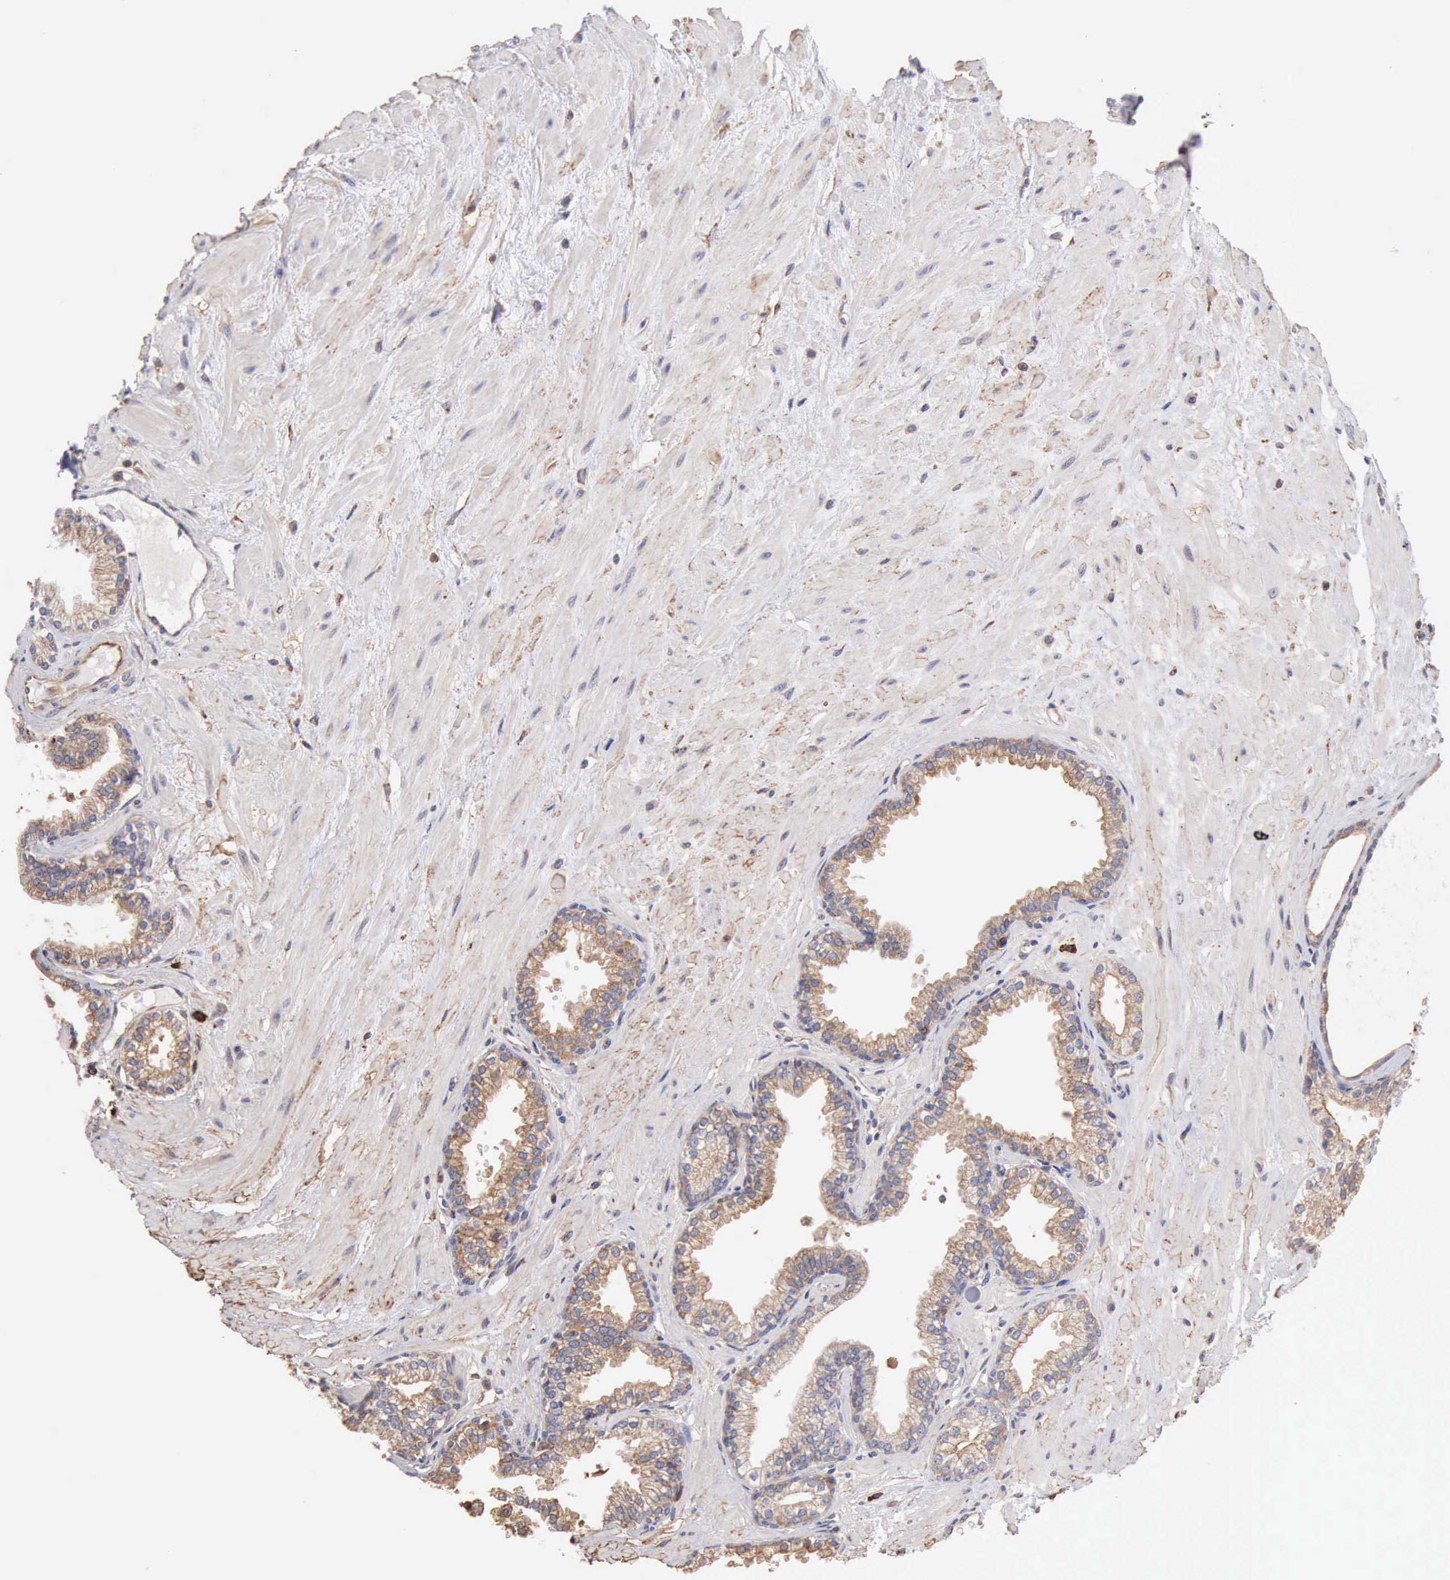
{"staining": {"intensity": "weak", "quantity": "25%-75%", "location": "cytoplasmic/membranous"}, "tissue": "prostate", "cell_type": "Glandular cells", "image_type": "normal", "snomed": [{"axis": "morphology", "description": "Normal tissue, NOS"}, {"axis": "topography", "description": "Prostate"}], "caption": "Protein expression by immunohistochemistry displays weak cytoplasmic/membranous expression in about 25%-75% of glandular cells in normal prostate.", "gene": "GPR101", "patient": {"sex": "male", "age": 64}}